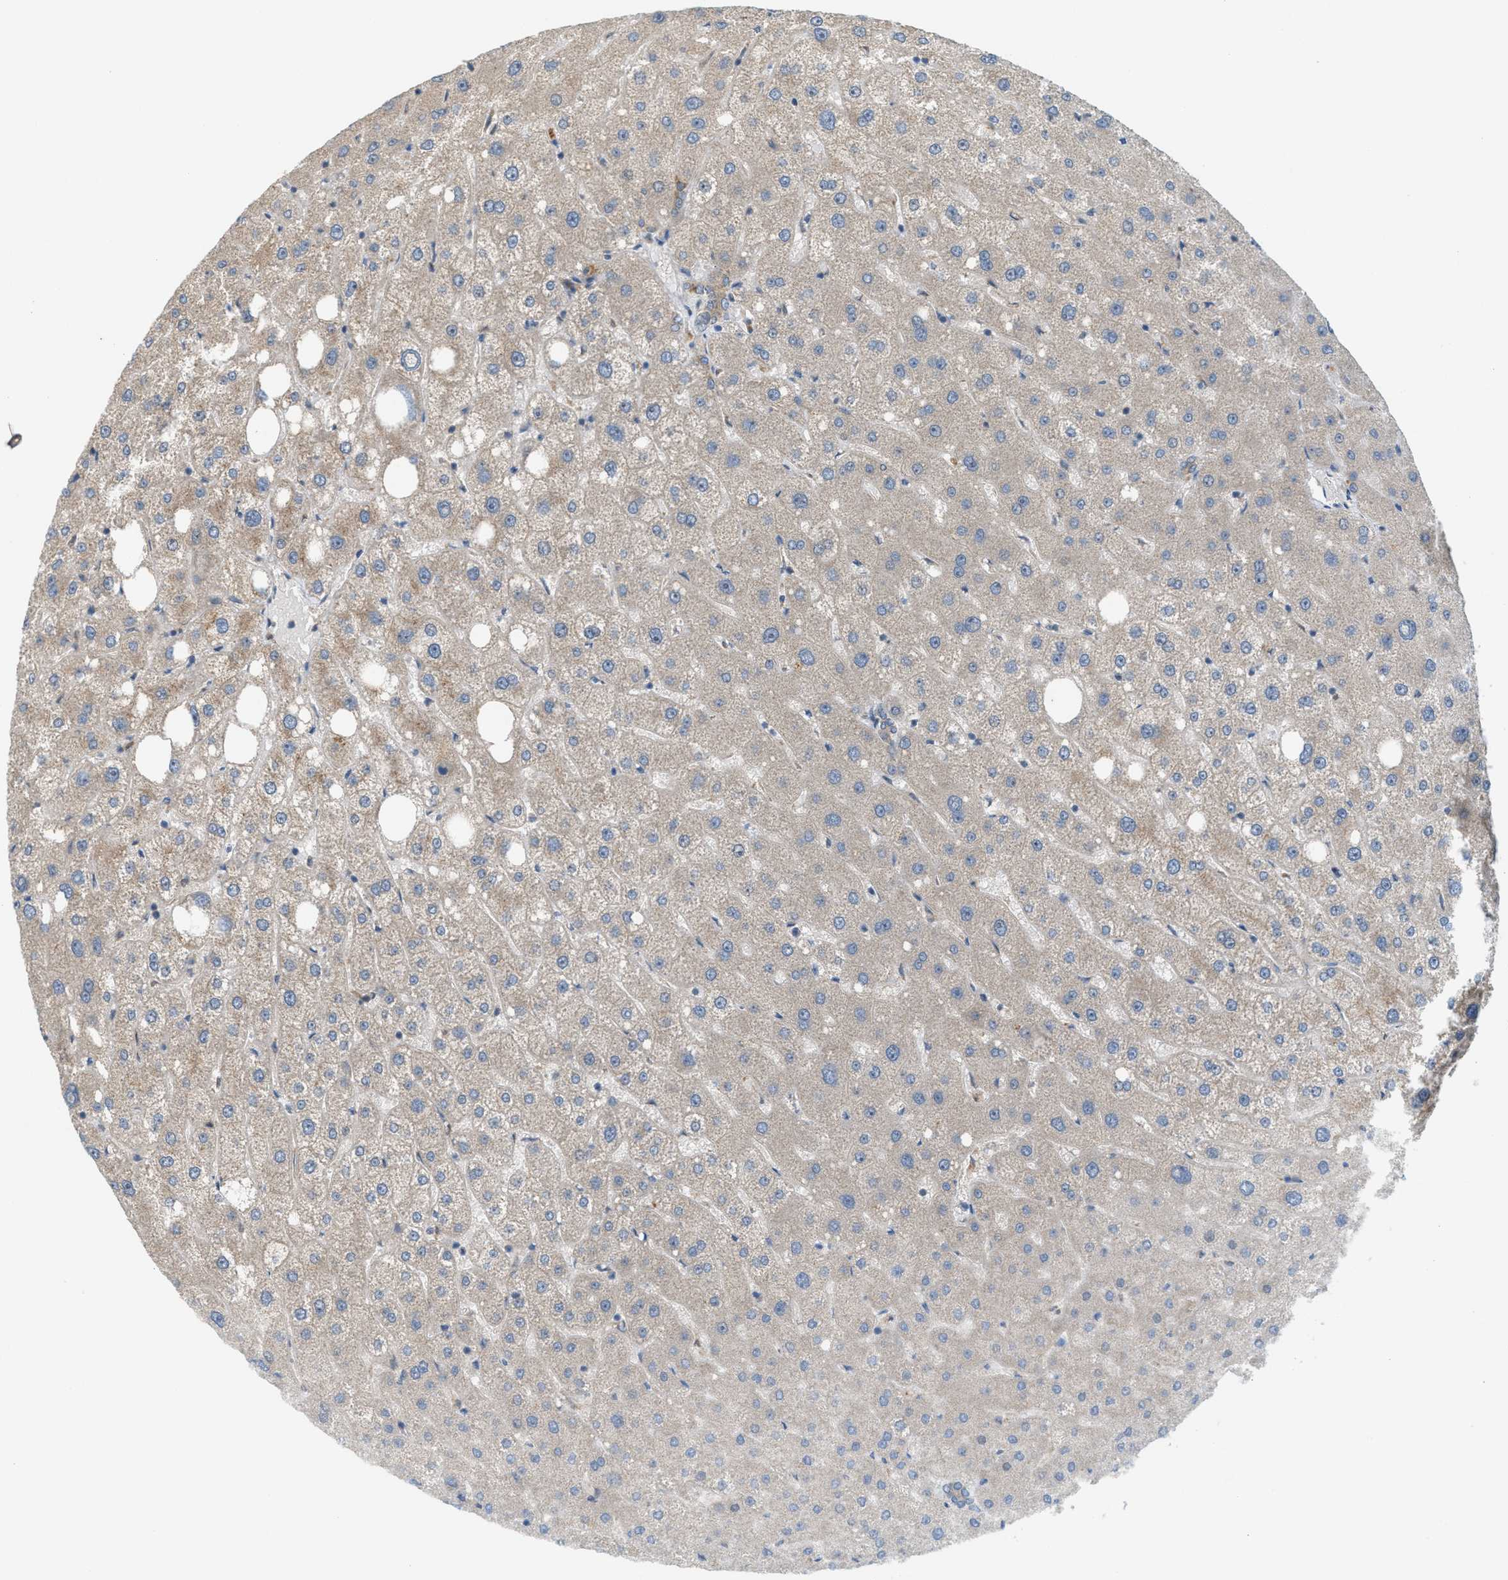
{"staining": {"intensity": "weak", "quantity": "25%-75%", "location": "cytoplasmic/membranous"}, "tissue": "liver", "cell_type": "Cholangiocytes", "image_type": "normal", "snomed": [{"axis": "morphology", "description": "Normal tissue, NOS"}, {"axis": "topography", "description": "Liver"}], "caption": "Liver stained for a protein displays weak cytoplasmic/membranous positivity in cholangiocytes.", "gene": "CYB5D1", "patient": {"sex": "male", "age": 73}}